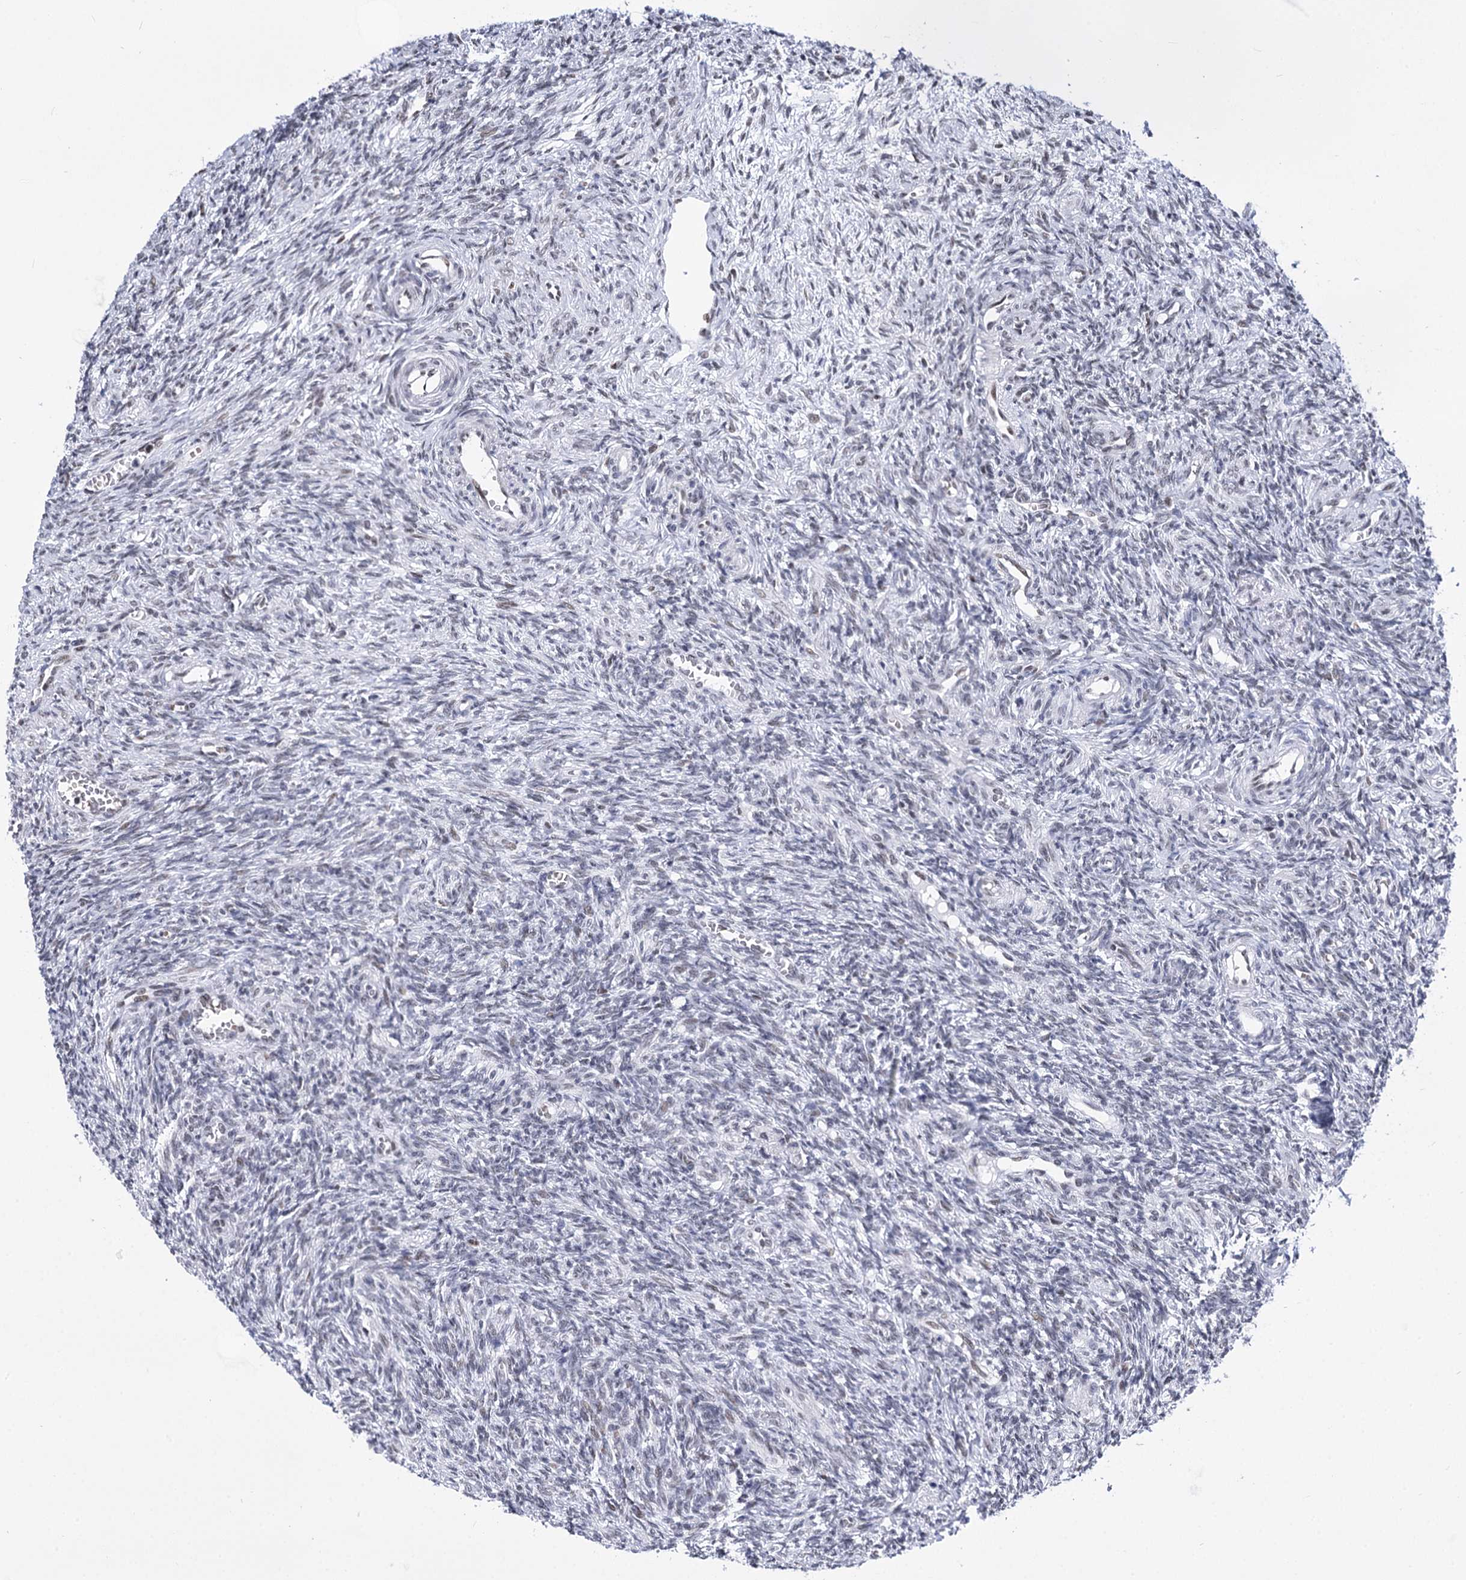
{"staining": {"intensity": "negative", "quantity": "none", "location": "none"}, "tissue": "ovary", "cell_type": "Ovarian stroma cells", "image_type": "normal", "snomed": [{"axis": "morphology", "description": "Normal tissue, NOS"}, {"axis": "topography", "description": "Ovary"}], "caption": "Ovarian stroma cells show no significant protein expression in normal ovary. (DAB immunohistochemistry (IHC), high magnification).", "gene": "POU4F3", "patient": {"sex": "female", "age": 27}}